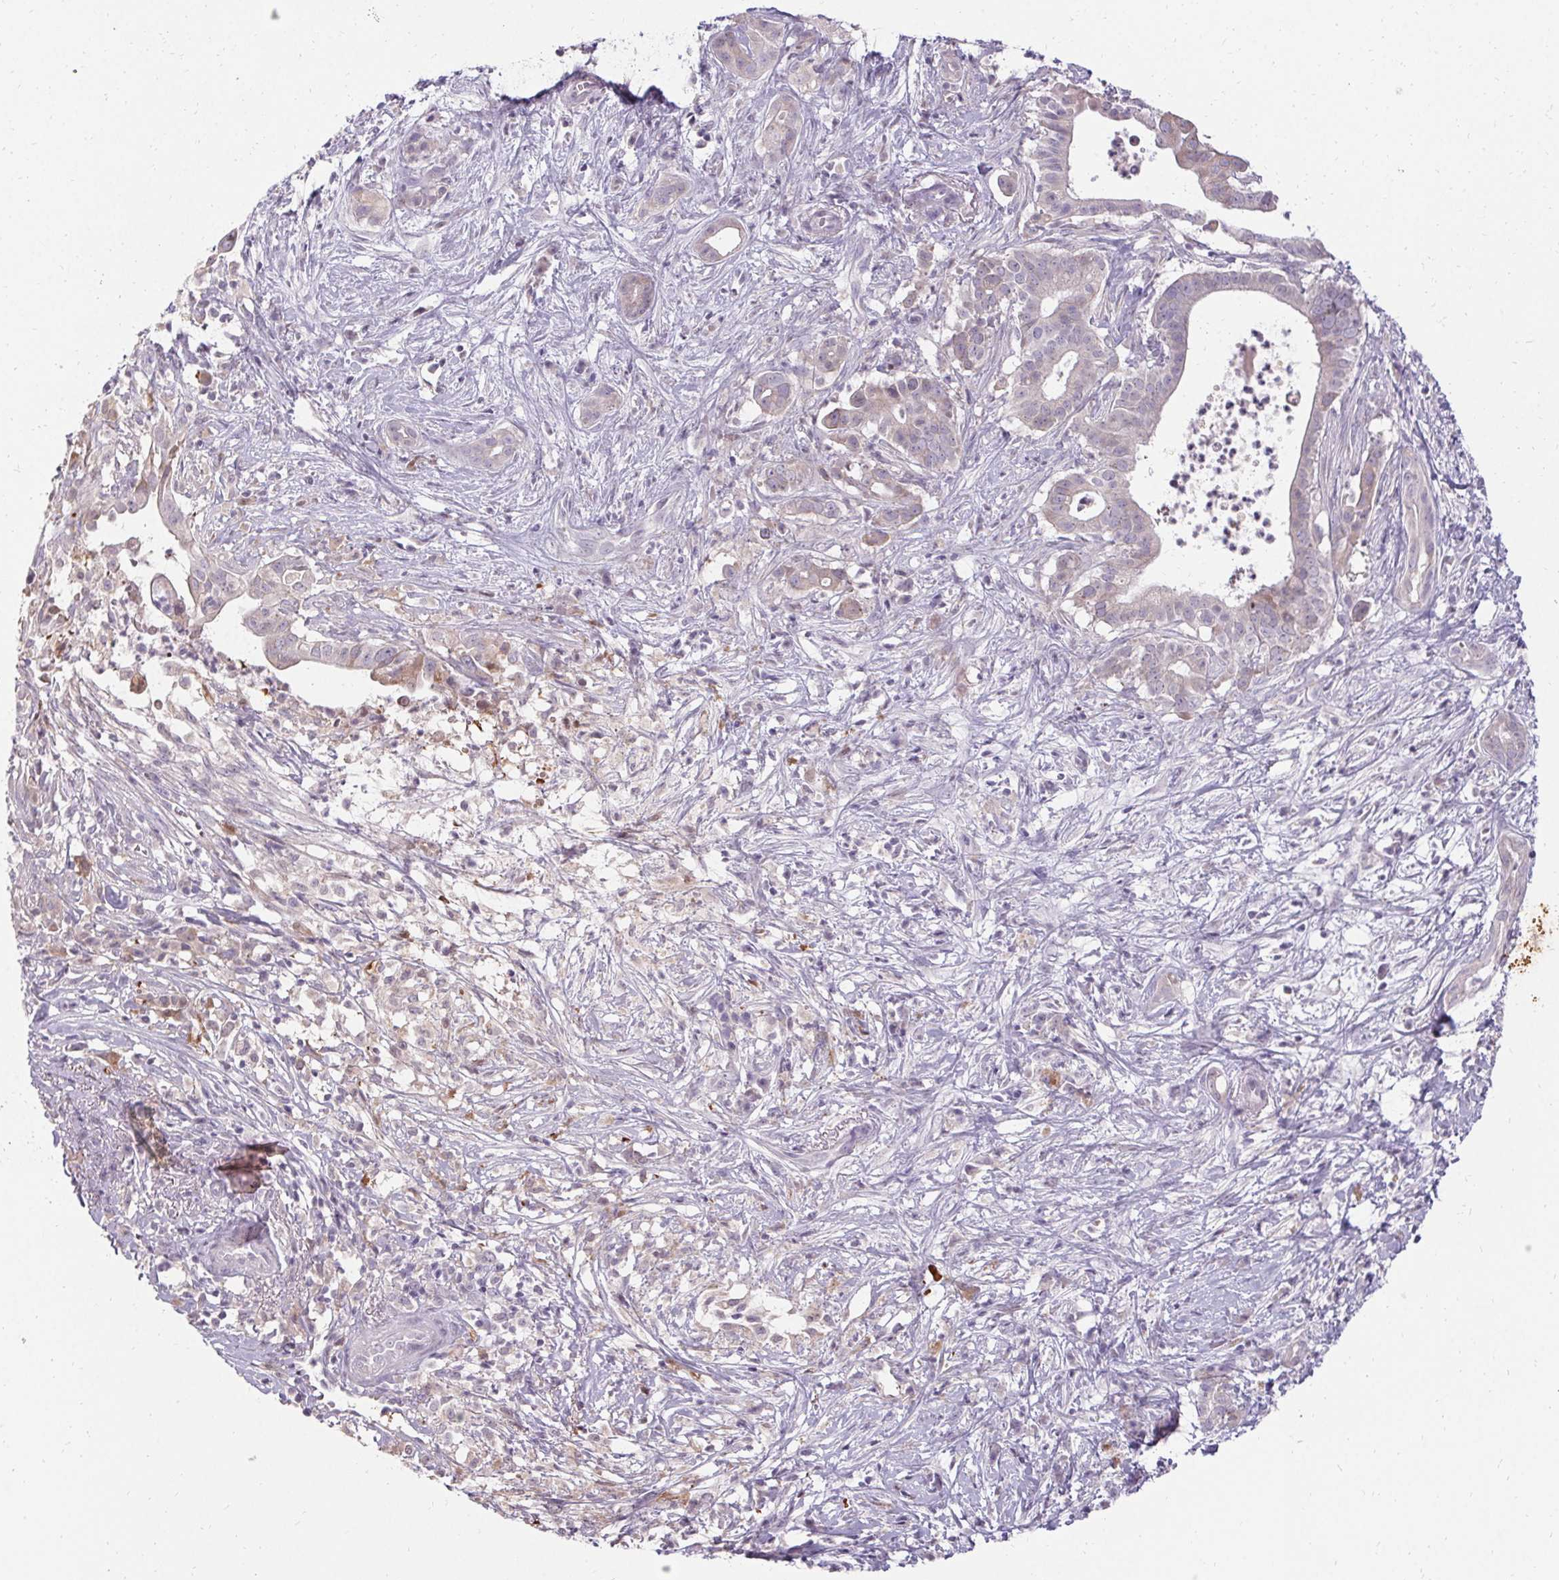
{"staining": {"intensity": "weak", "quantity": "<25%", "location": "cytoplasmic/membranous"}, "tissue": "pancreatic cancer", "cell_type": "Tumor cells", "image_type": "cancer", "snomed": [{"axis": "morphology", "description": "Adenocarcinoma, NOS"}, {"axis": "topography", "description": "Pancreas"}], "caption": "Pancreatic adenocarcinoma stained for a protein using immunohistochemistry (IHC) shows no positivity tumor cells.", "gene": "HSD17B3", "patient": {"sex": "male", "age": 61}}